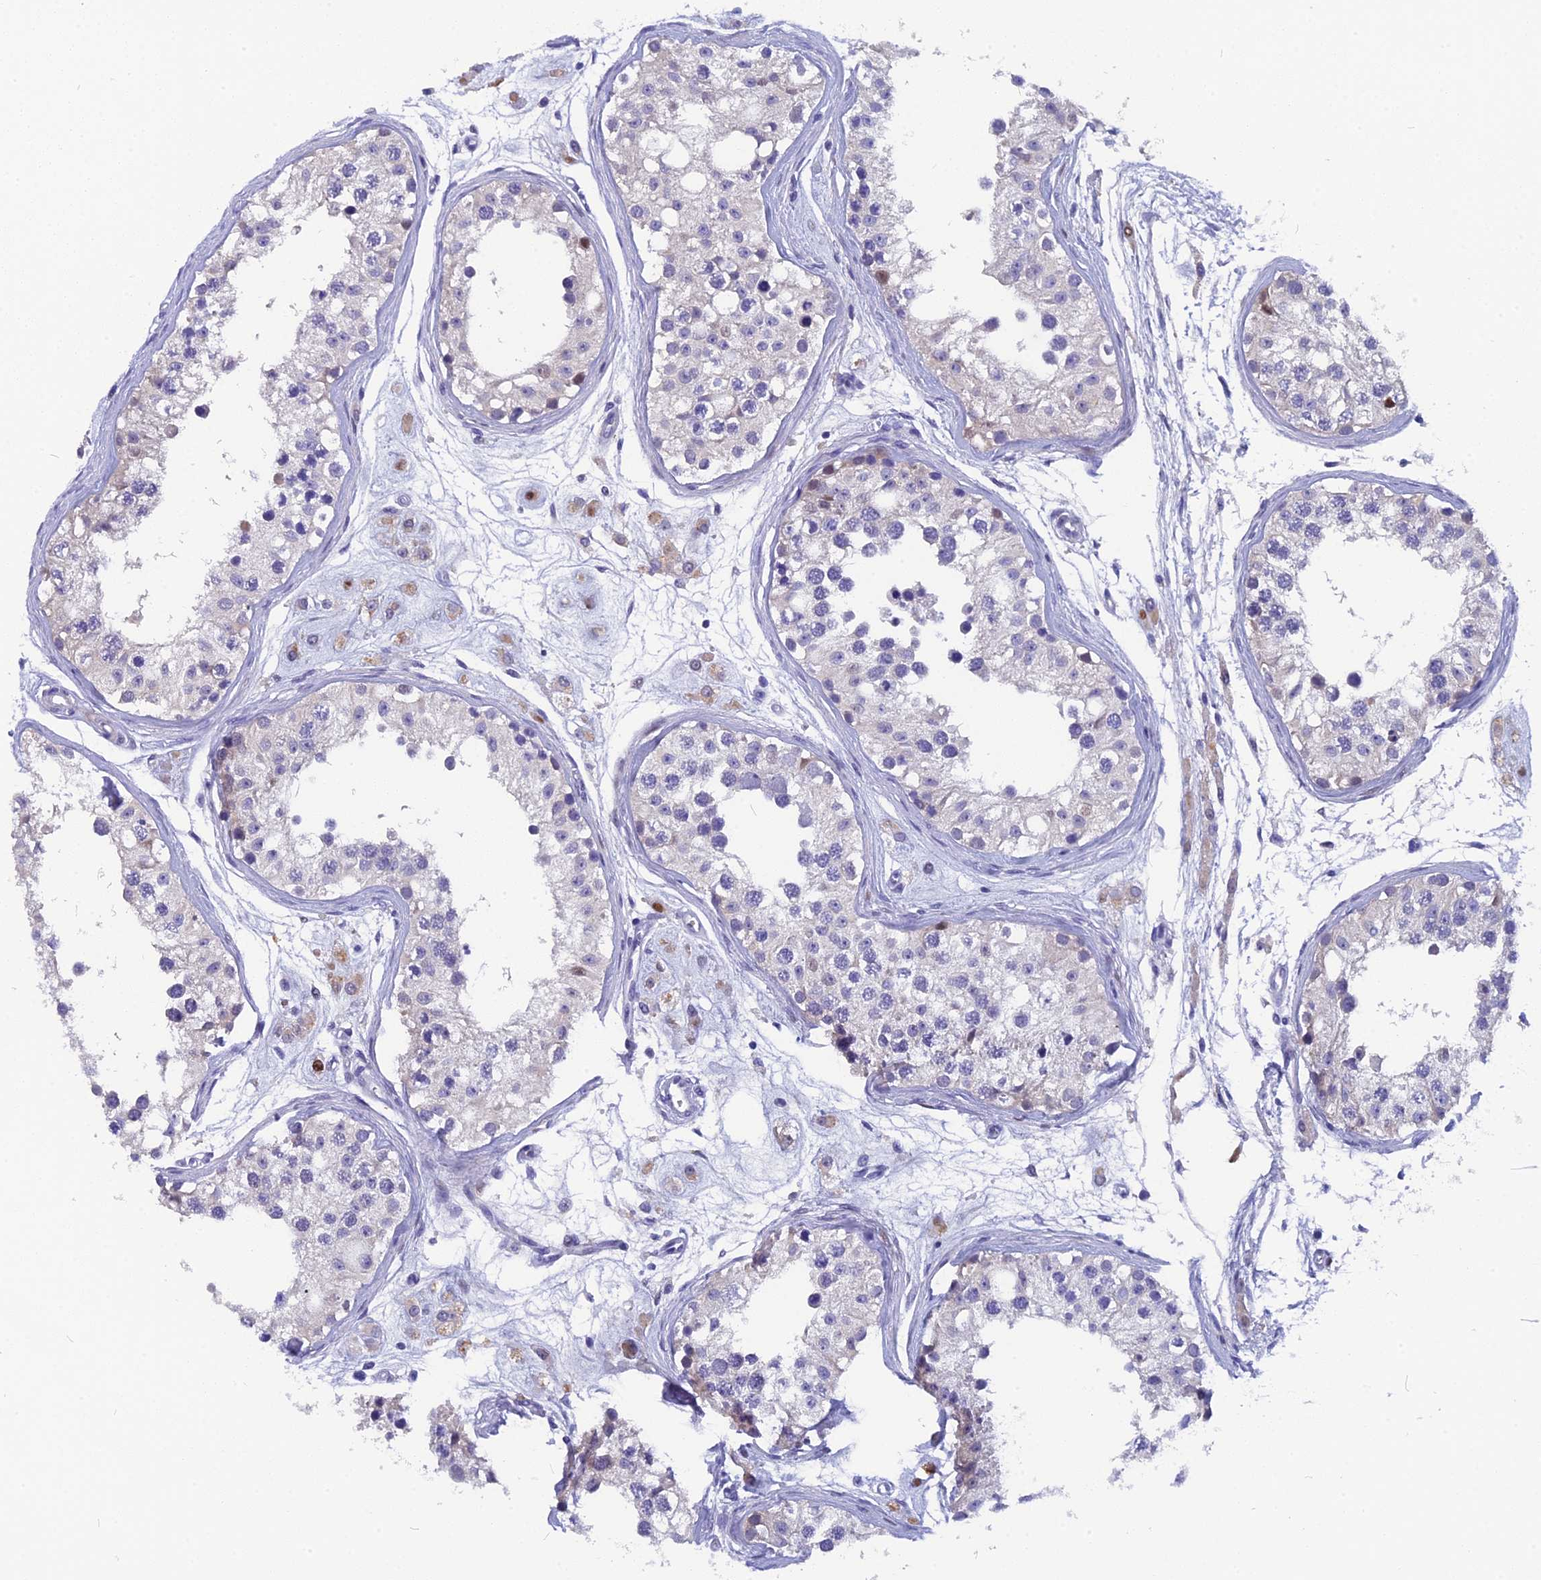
{"staining": {"intensity": "negative", "quantity": "none", "location": "none"}, "tissue": "testis", "cell_type": "Cells in seminiferous ducts", "image_type": "normal", "snomed": [{"axis": "morphology", "description": "Normal tissue, NOS"}, {"axis": "morphology", "description": "Adenocarcinoma, metastatic, NOS"}, {"axis": "topography", "description": "Testis"}], "caption": "Immunohistochemistry histopathology image of unremarkable testis: human testis stained with DAB (3,3'-diaminobenzidine) reveals no significant protein expression in cells in seminiferous ducts.", "gene": "NKPD1", "patient": {"sex": "male", "age": 26}}